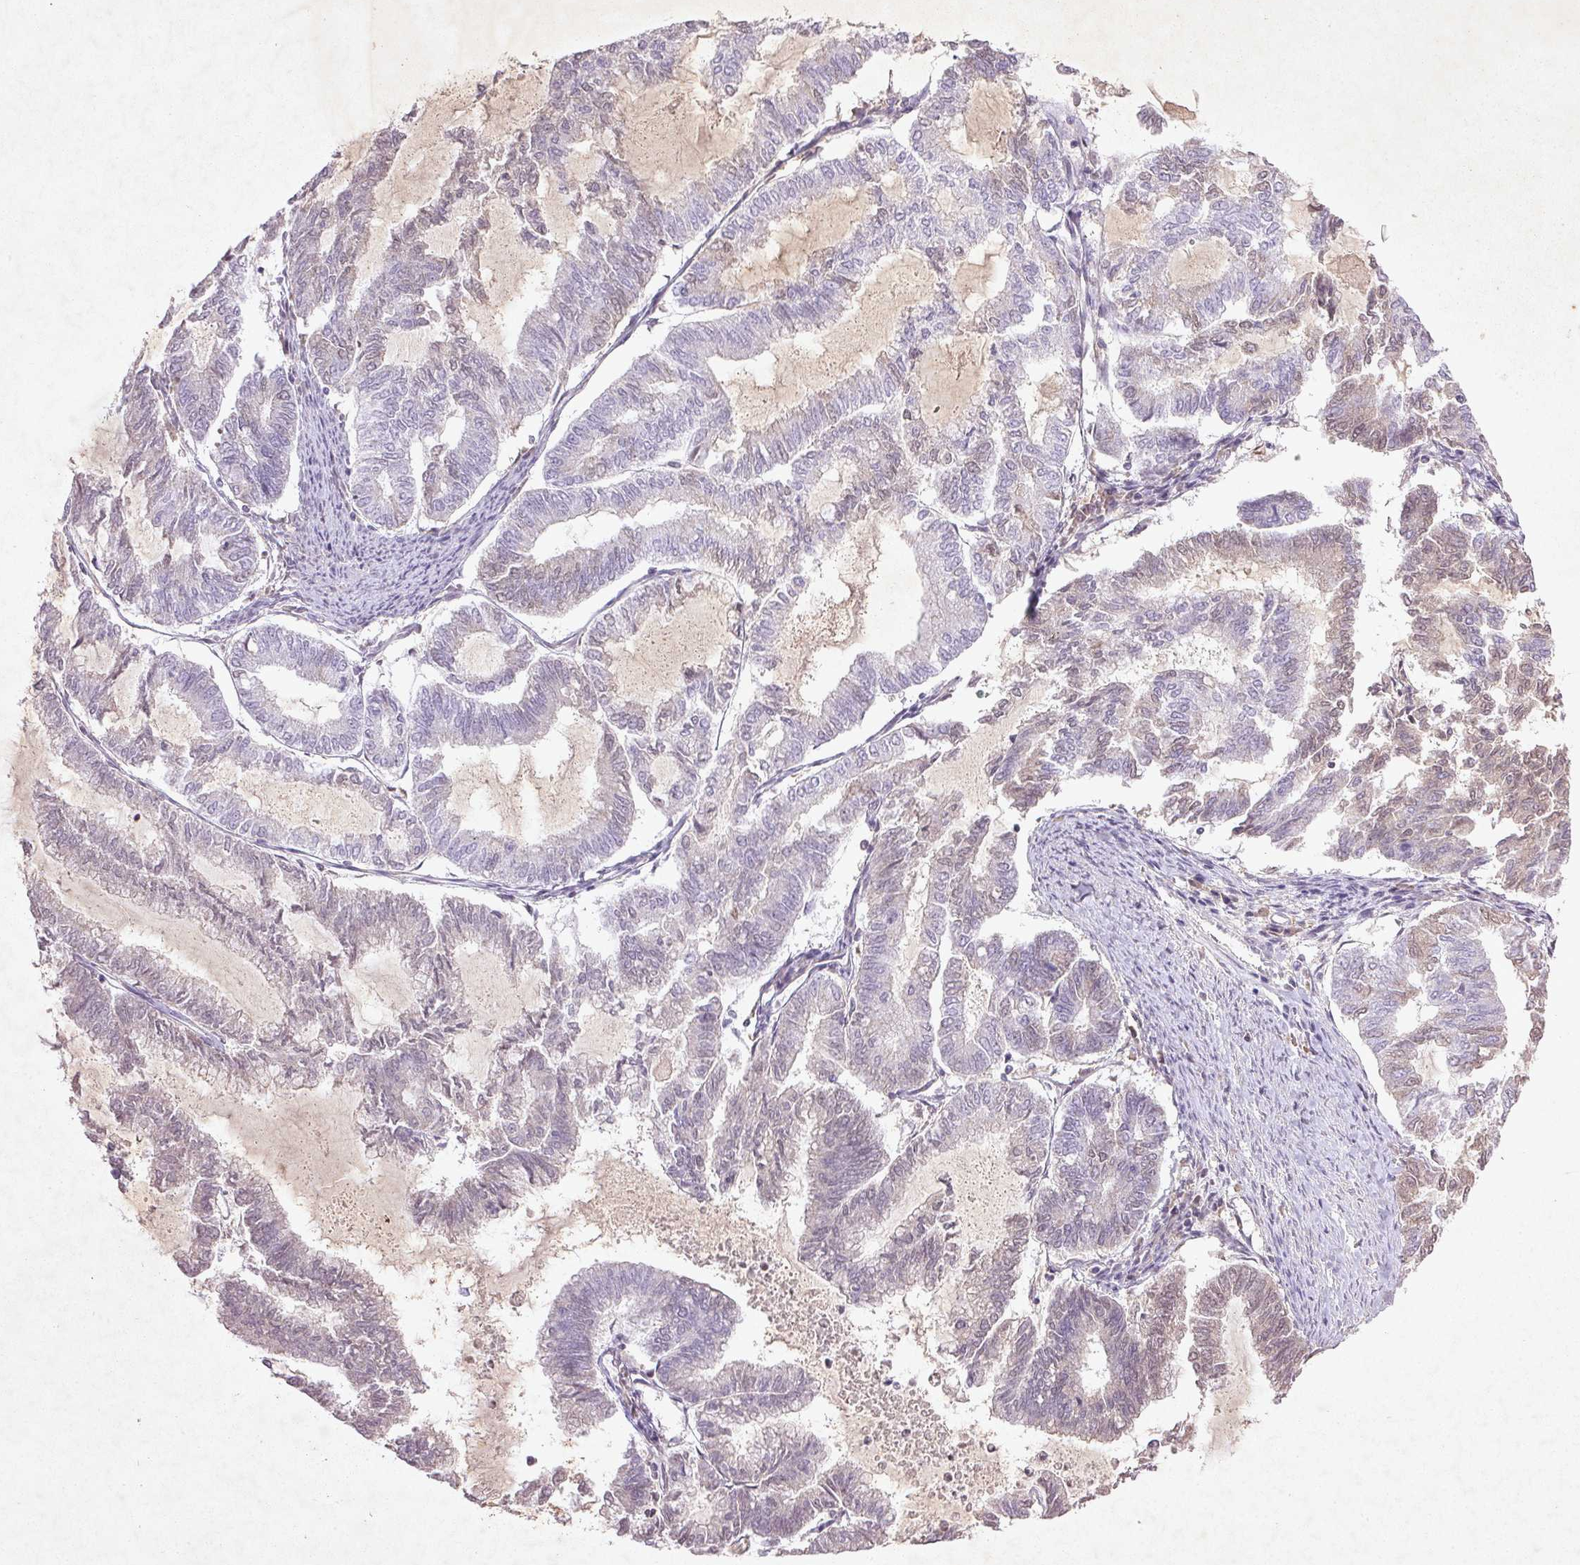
{"staining": {"intensity": "negative", "quantity": "none", "location": "none"}, "tissue": "endometrial cancer", "cell_type": "Tumor cells", "image_type": "cancer", "snomed": [{"axis": "morphology", "description": "Adenocarcinoma, NOS"}, {"axis": "topography", "description": "Endometrium"}], "caption": "Tumor cells are negative for brown protein staining in endometrial adenocarcinoma.", "gene": "FAM168B", "patient": {"sex": "female", "age": 79}}